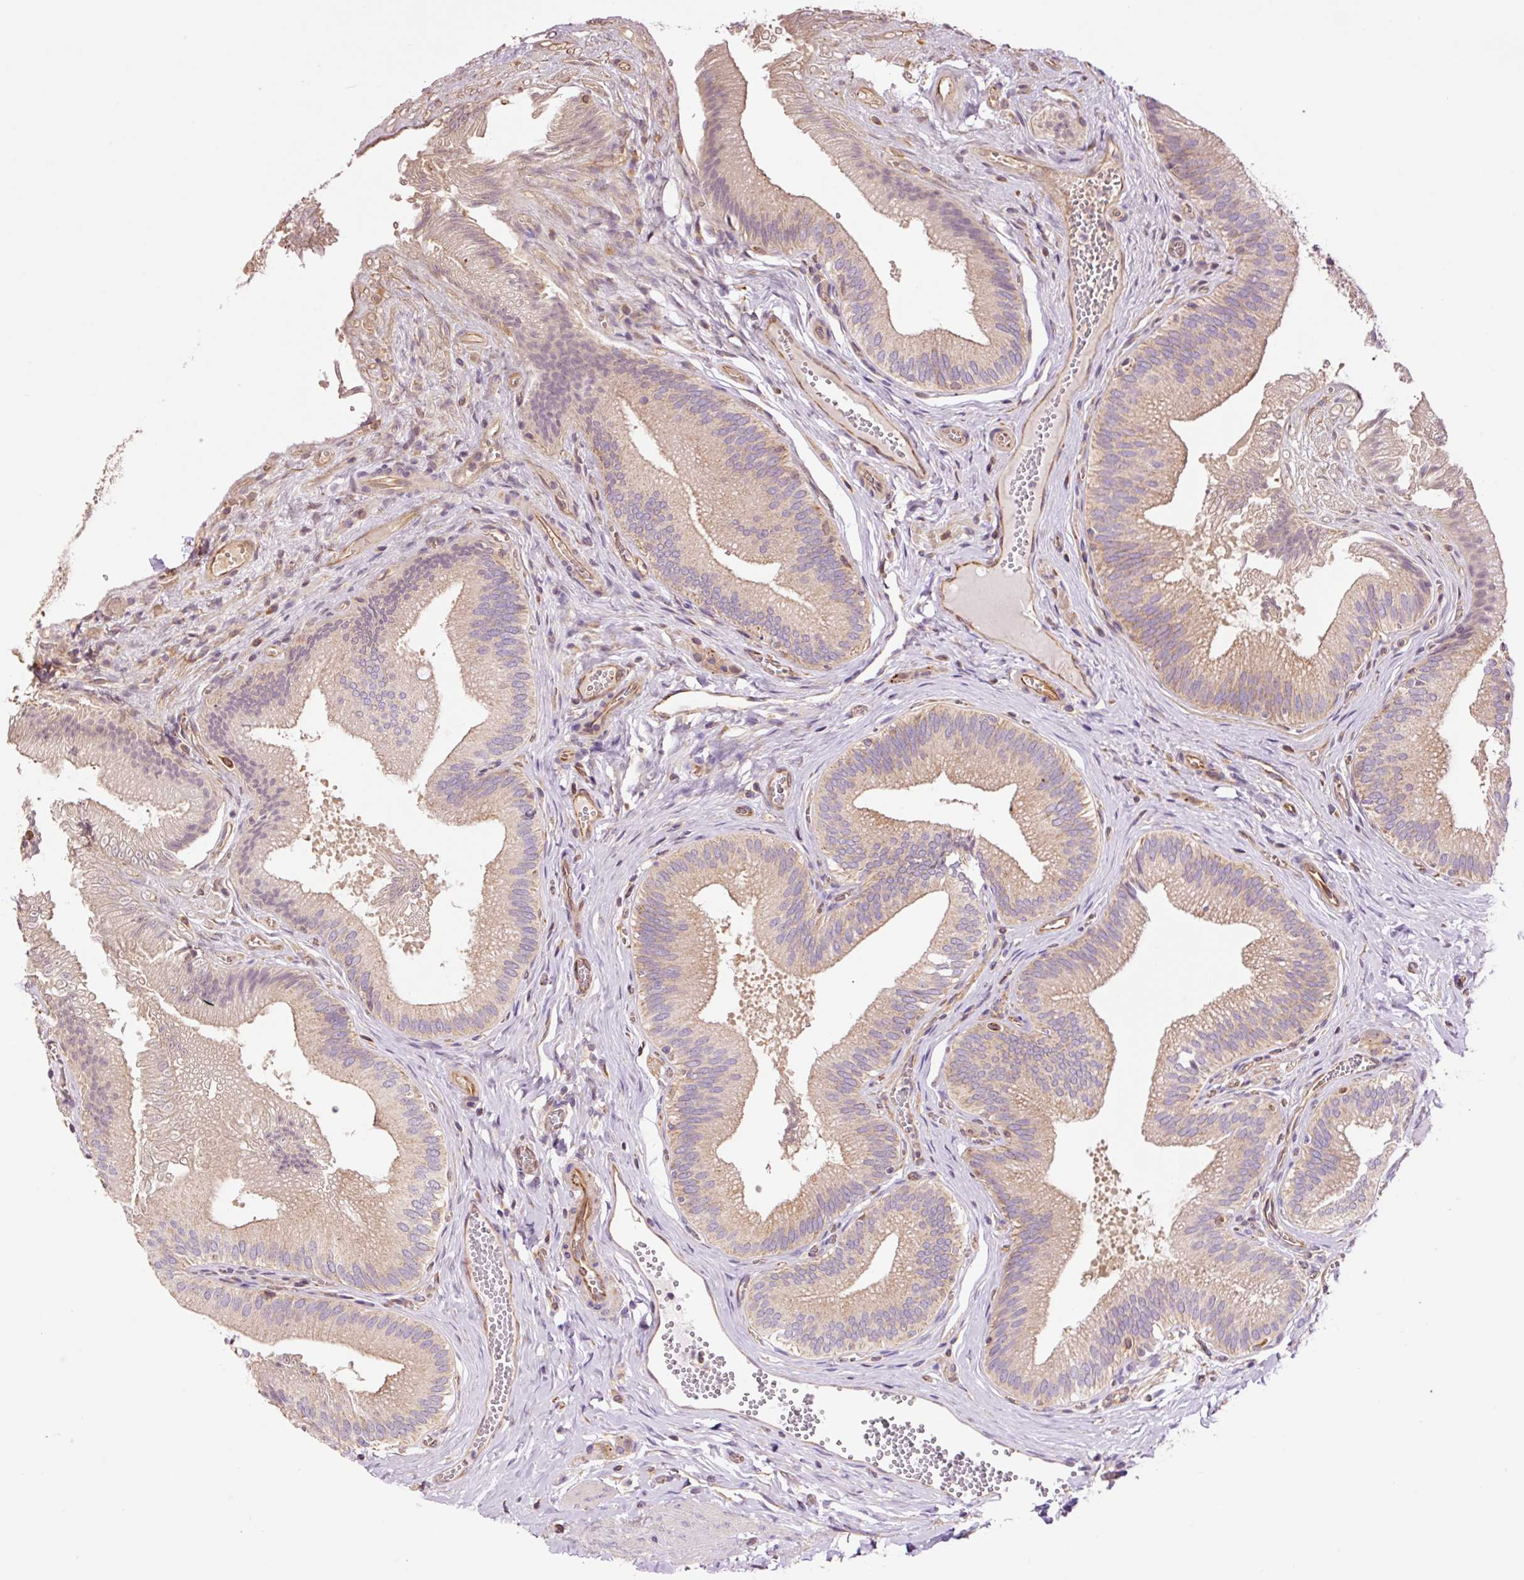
{"staining": {"intensity": "moderate", "quantity": ">75%", "location": "cytoplasmic/membranous"}, "tissue": "gallbladder", "cell_type": "Glandular cells", "image_type": "normal", "snomed": [{"axis": "morphology", "description": "Normal tissue, NOS"}, {"axis": "topography", "description": "Gallbladder"}], "caption": "About >75% of glandular cells in benign gallbladder exhibit moderate cytoplasmic/membranous protein expression as visualized by brown immunohistochemical staining.", "gene": "PCK2", "patient": {"sex": "male", "age": 17}}